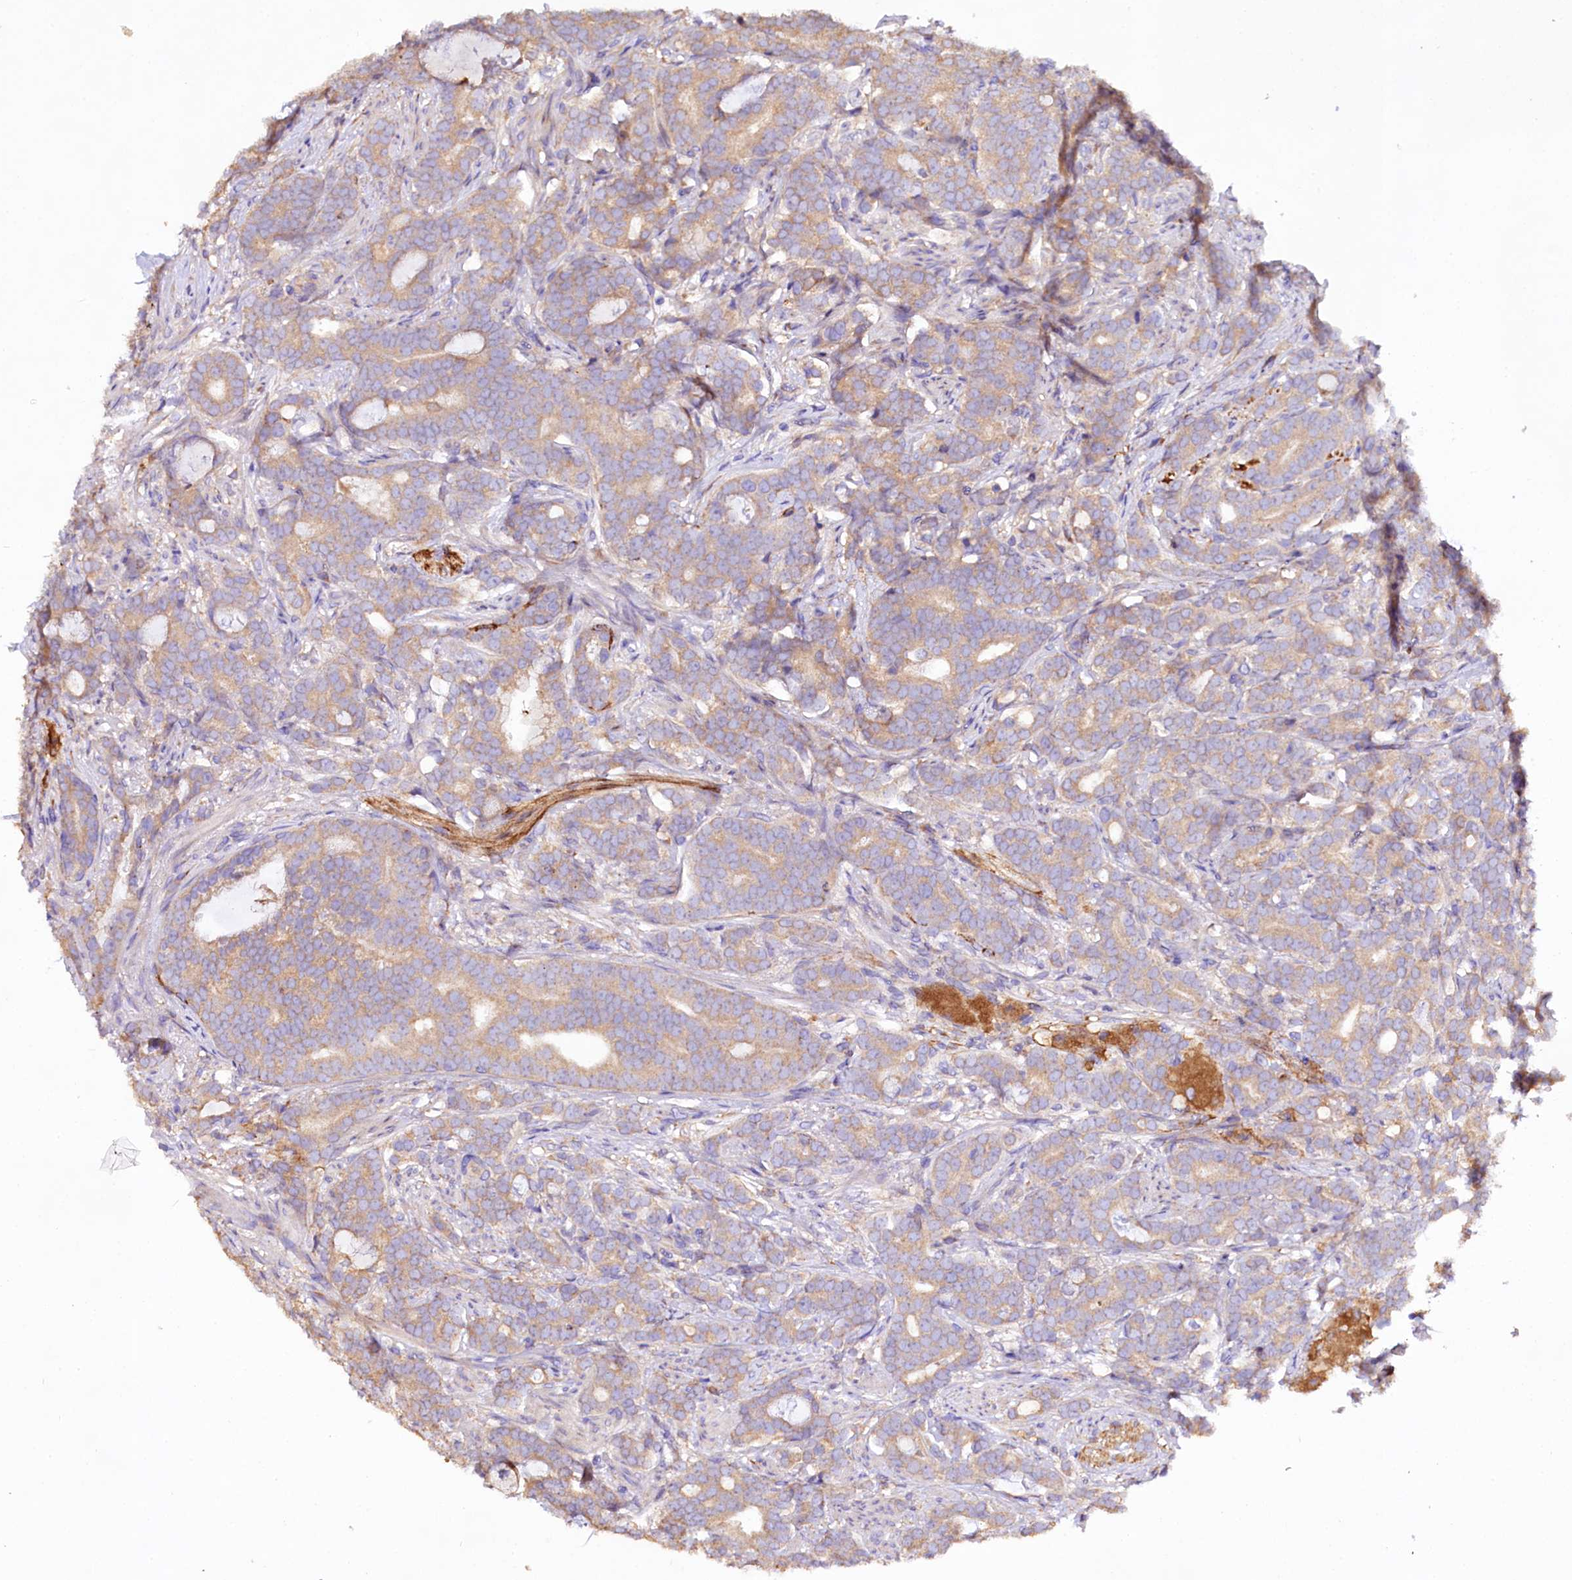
{"staining": {"intensity": "weak", "quantity": "25%-75%", "location": "cytoplasmic/membranous"}, "tissue": "prostate cancer", "cell_type": "Tumor cells", "image_type": "cancer", "snomed": [{"axis": "morphology", "description": "Adenocarcinoma, Low grade"}, {"axis": "topography", "description": "Prostate"}], "caption": "Protein analysis of prostate cancer (low-grade adenocarcinoma) tissue displays weak cytoplasmic/membranous staining in about 25%-75% of tumor cells. Using DAB (brown) and hematoxylin (blue) stains, captured at high magnification using brightfield microscopy.", "gene": "DMXL2", "patient": {"sex": "male", "age": 71}}